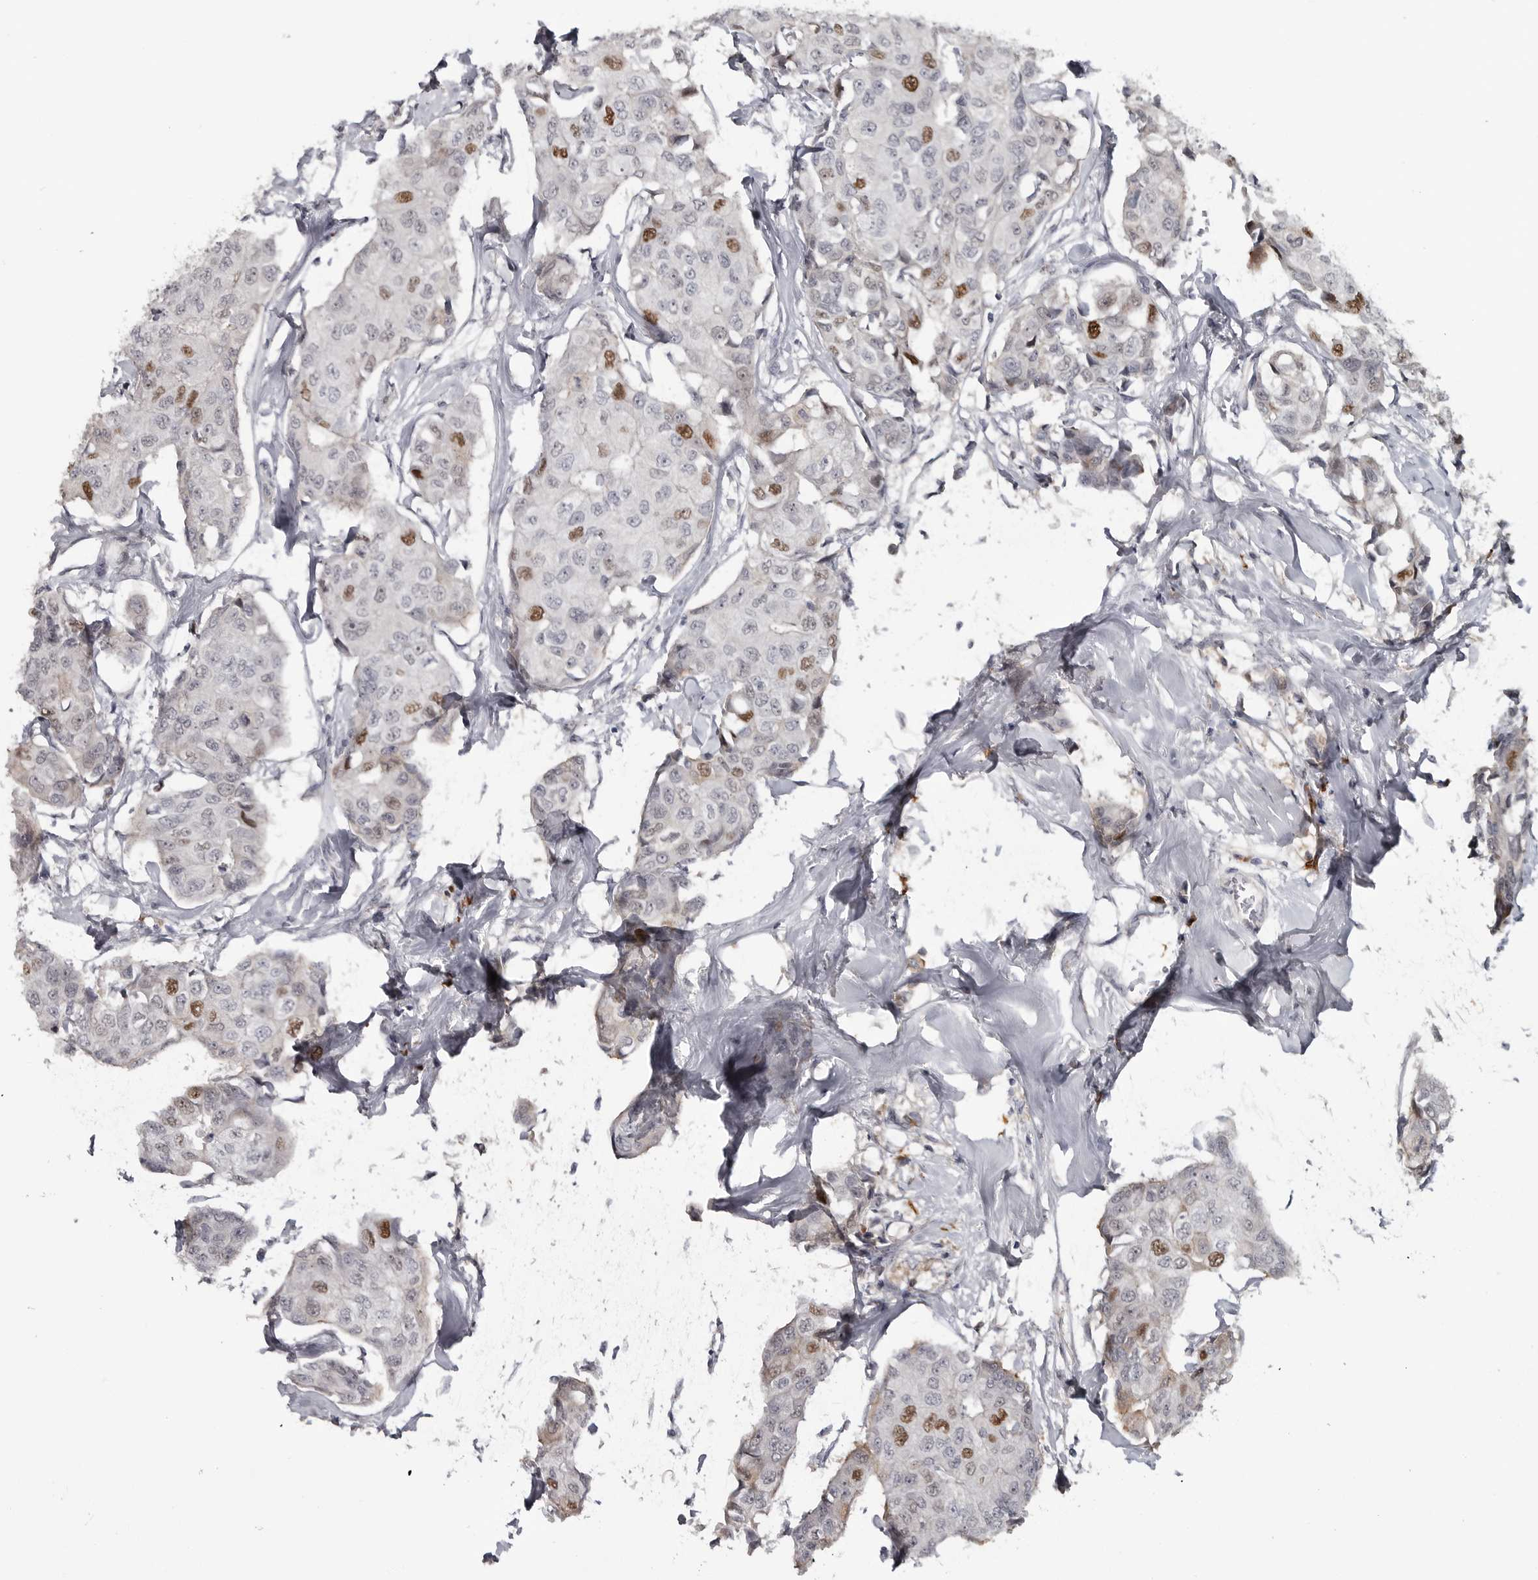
{"staining": {"intensity": "weak", "quantity": "<25%", "location": "nuclear"}, "tissue": "breast cancer", "cell_type": "Tumor cells", "image_type": "cancer", "snomed": [{"axis": "morphology", "description": "Duct carcinoma"}, {"axis": "topography", "description": "Breast"}], "caption": "Histopathology image shows no protein positivity in tumor cells of breast cancer tissue.", "gene": "ZNF277", "patient": {"sex": "female", "age": 80}}